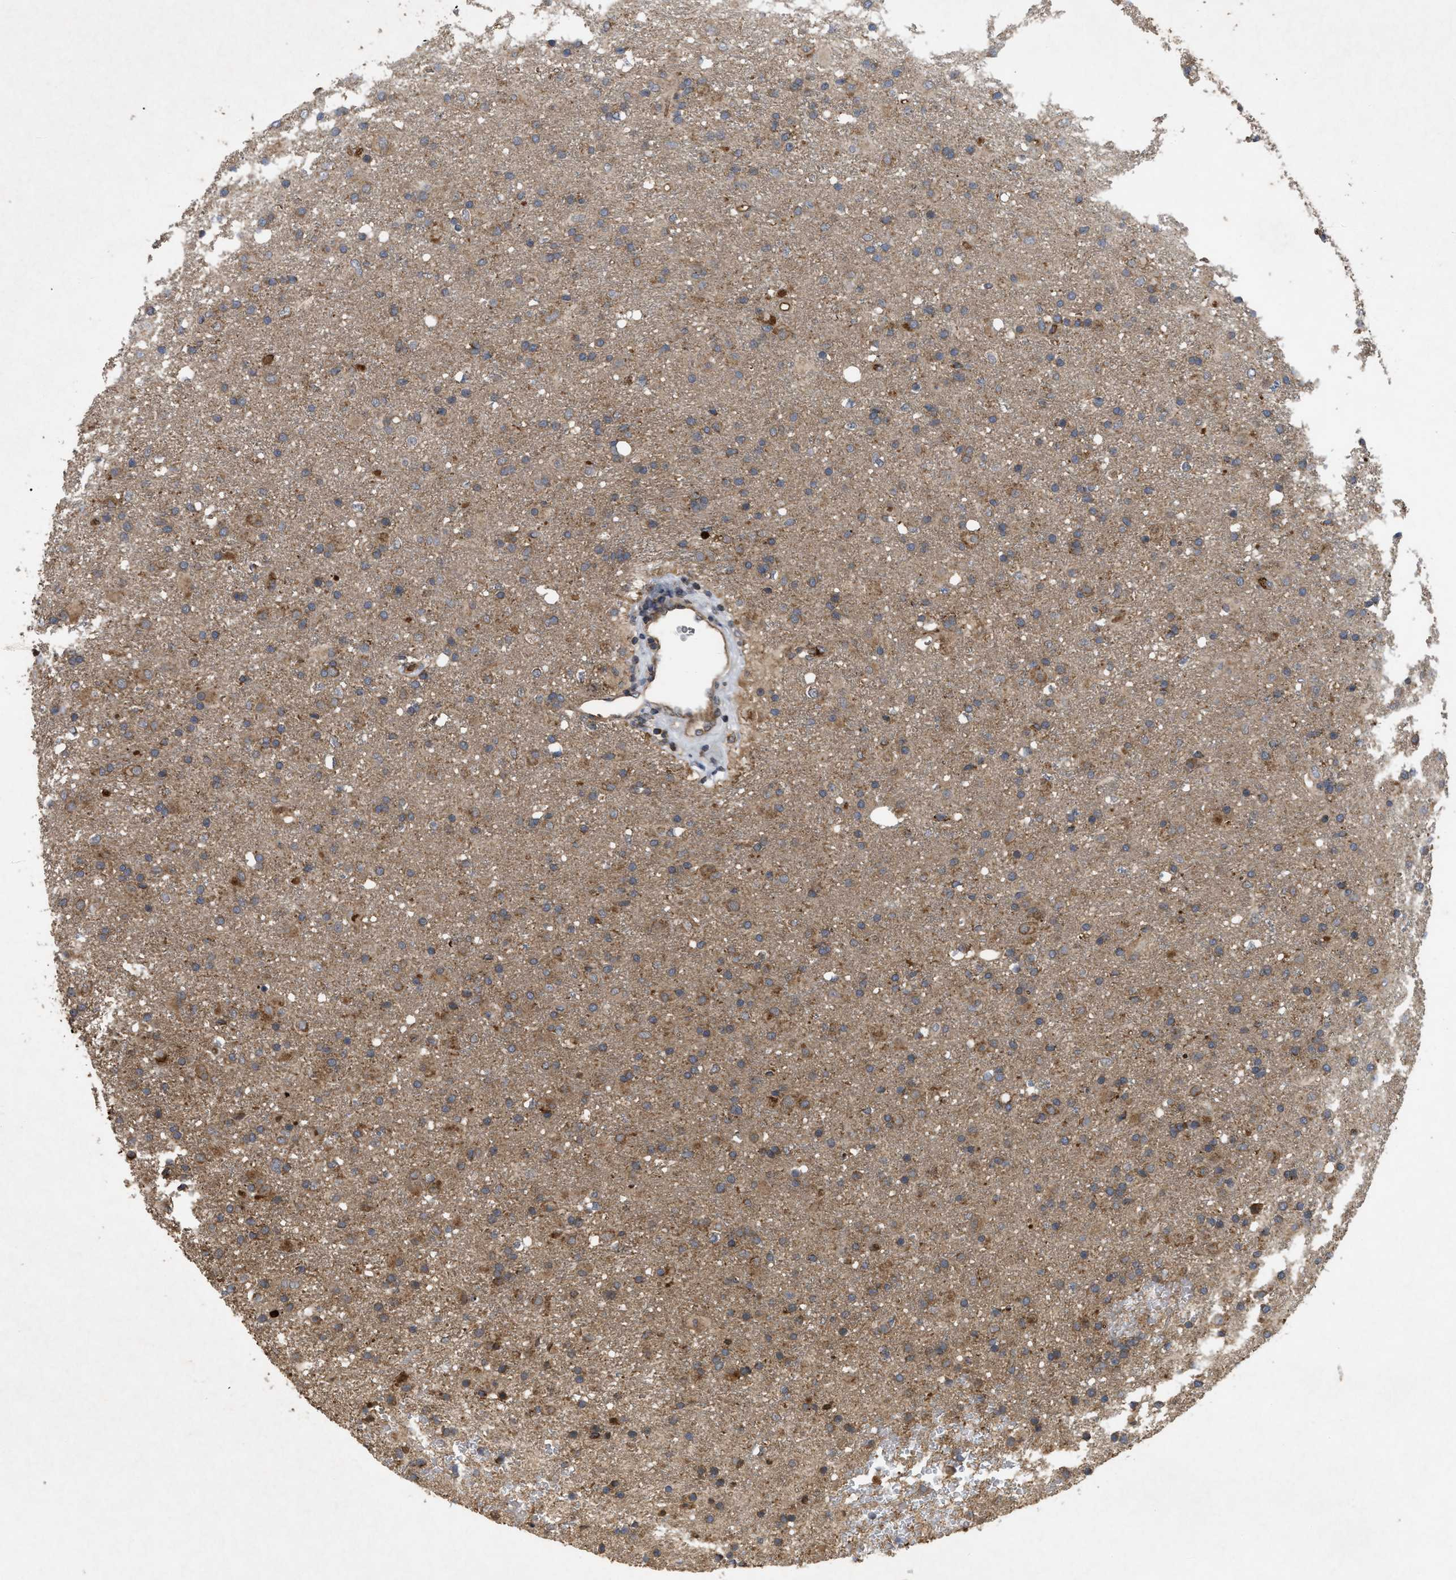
{"staining": {"intensity": "moderate", "quantity": ">75%", "location": "cytoplasmic/membranous"}, "tissue": "glioma", "cell_type": "Tumor cells", "image_type": "cancer", "snomed": [{"axis": "morphology", "description": "Glioma, malignant, Low grade"}, {"axis": "topography", "description": "Brain"}], "caption": "Tumor cells reveal moderate cytoplasmic/membranous staining in approximately >75% of cells in malignant glioma (low-grade). The staining was performed using DAB (3,3'-diaminobenzidine) to visualize the protein expression in brown, while the nuclei were stained in blue with hematoxylin (Magnification: 20x).", "gene": "RAB2A", "patient": {"sex": "male", "age": 65}}